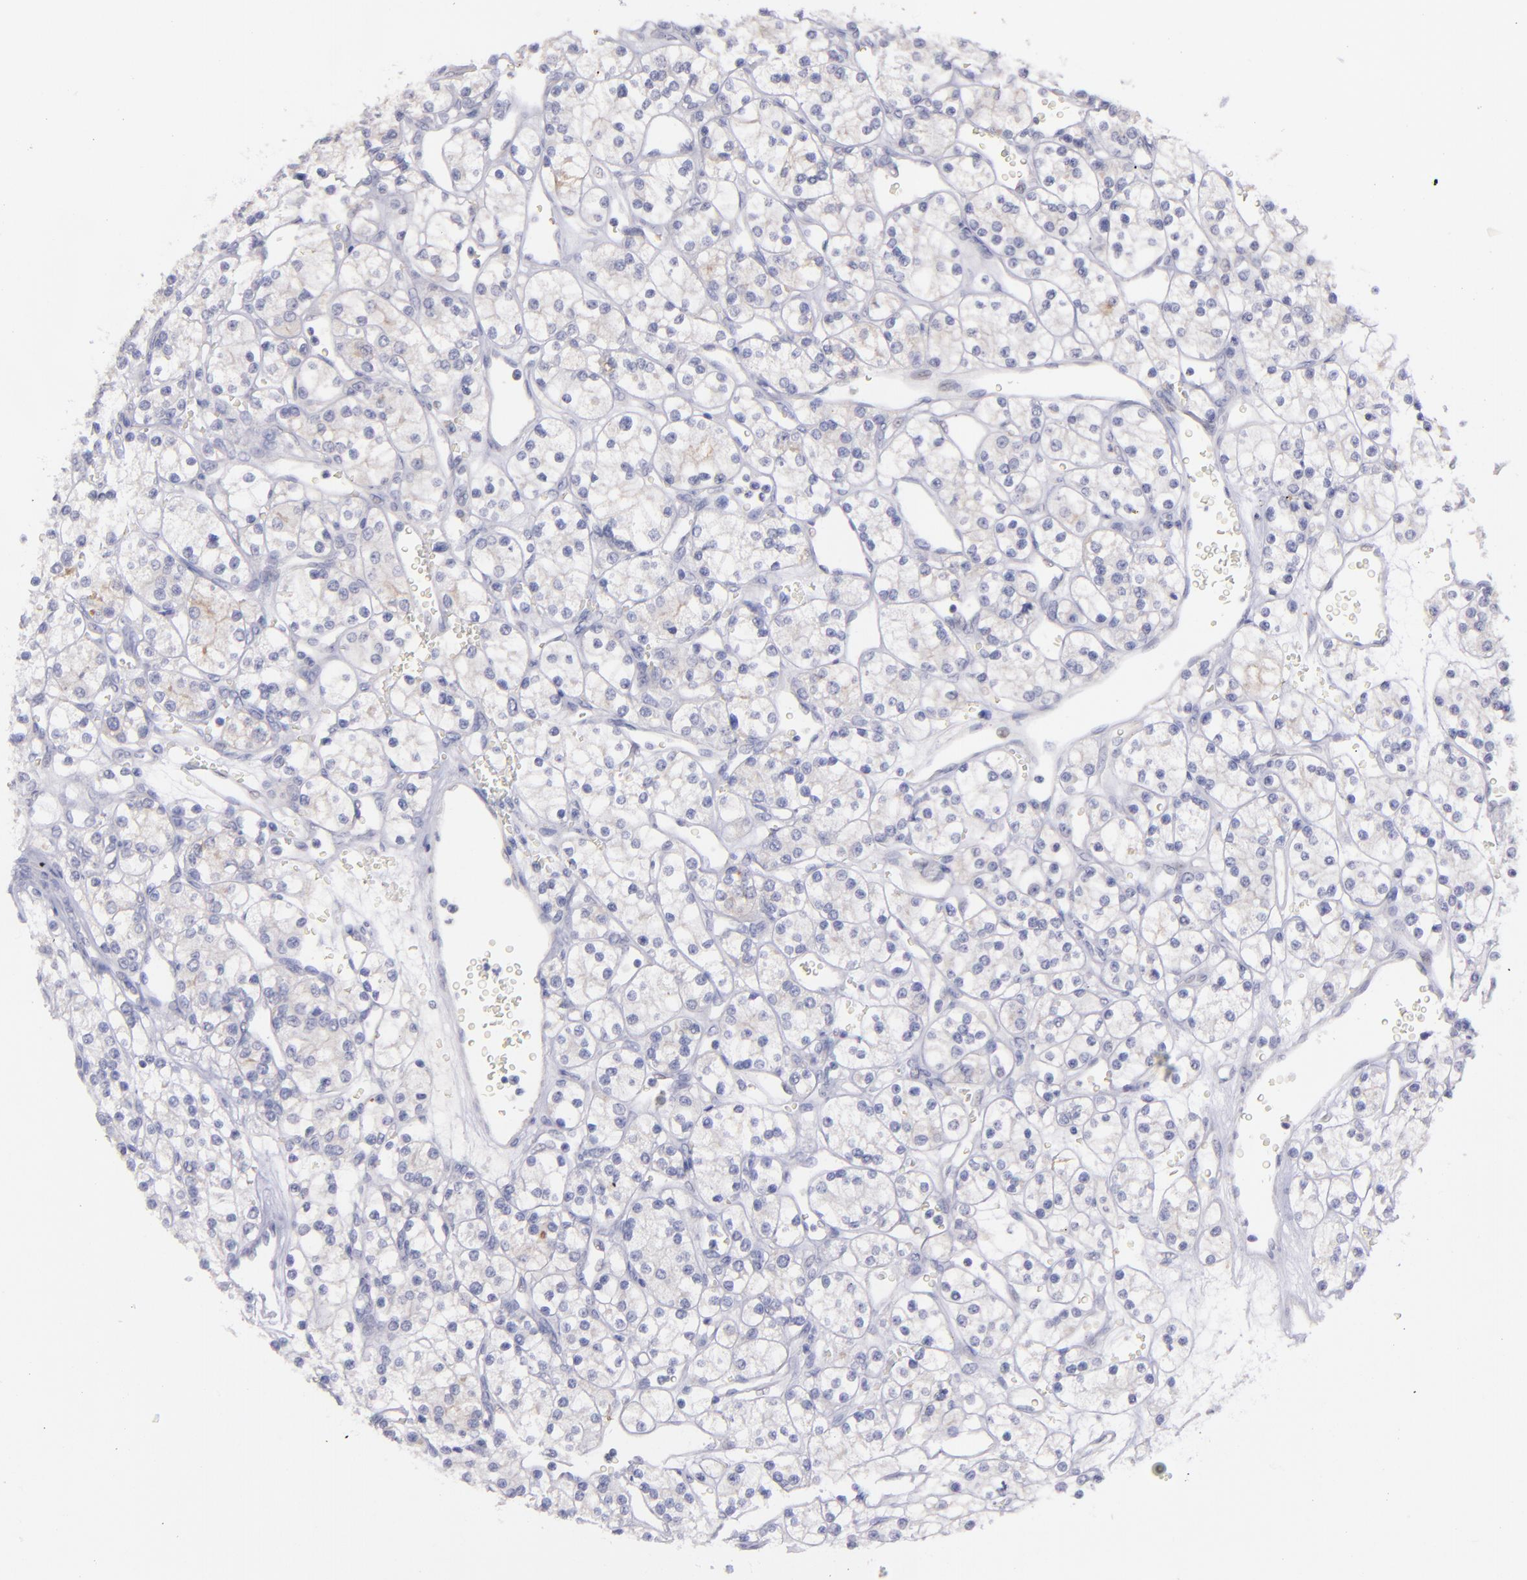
{"staining": {"intensity": "negative", "quantity": "none", "location": "none"}, "tissue": "renal cancer", "cell_type": "Tumor cells", "image_type": "cancer", "snomed": [{"axis": "morphology", "description": "Adenocarcinoma, NOS"}, {"axis": "topography", "description": "Kidney"}], "caption": "The immunohistochemistry histopathology image has no significant expression in tumor cells of renal cancer tissue.", "gene": "SNAP25", "patient": {"sex": "female", "age": 62}}